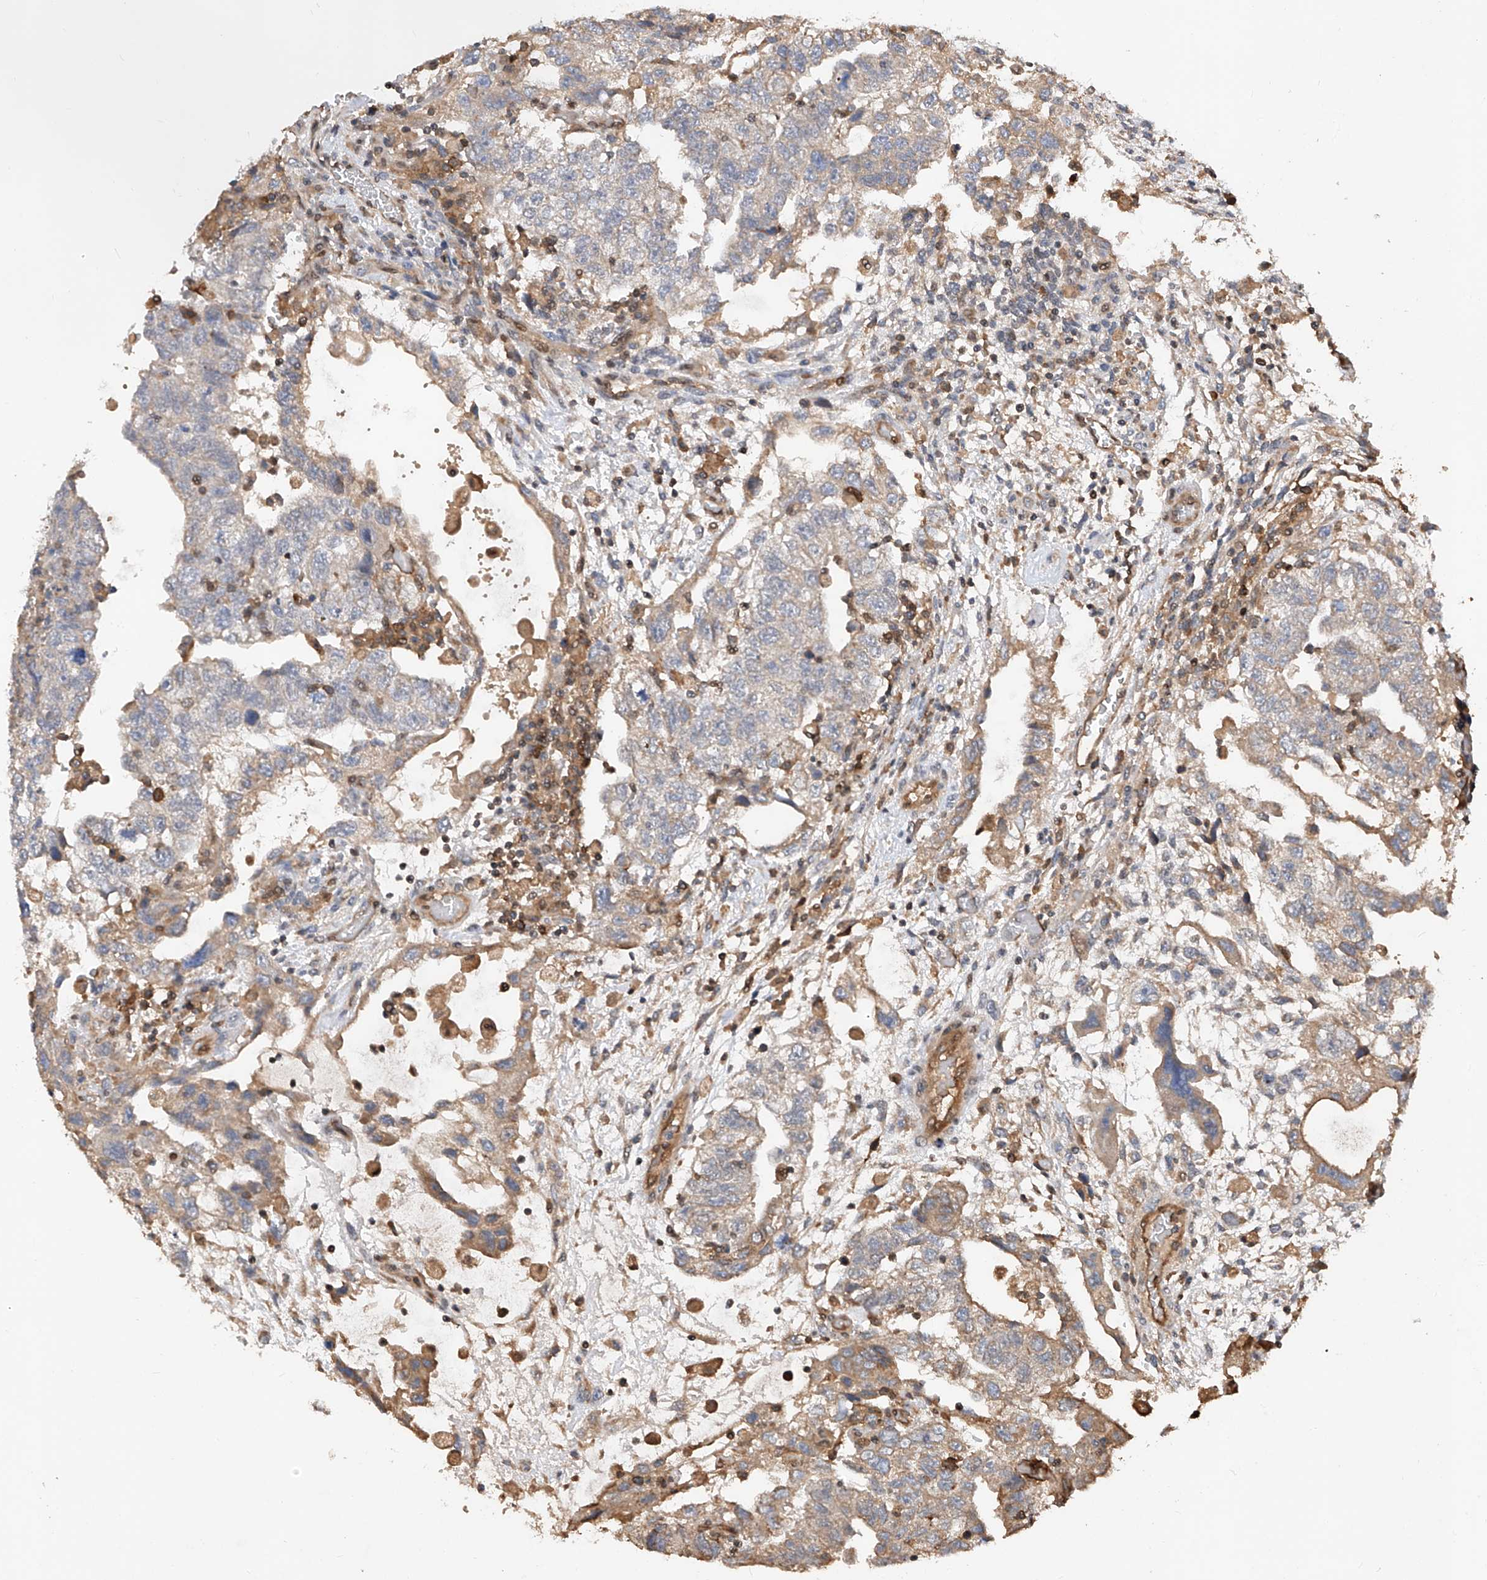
{"staining": {"intensity": "weak", "quantity": "25%-75%", "location": "cytoplasmic/membranous"}, "tissue": "testis cancer", "cell_type": "Tumor cells", "image_type": "cancer", "snomed": [{"axis": "morphology", "description": "Carcinoma, Embryonal, NOS"}, {"axis": "topography", "description": "Testis"}], "caption": "Brown immunohistochemical staining in human testis embryonal carcinoma demonstrates weak cytoplasmic/membranous expression in approximately 25%-75% of tumor cells. Nuclei are stained in blue.", "gene": "RILPL2", "patient": {"sex": "male", "age": 36}}